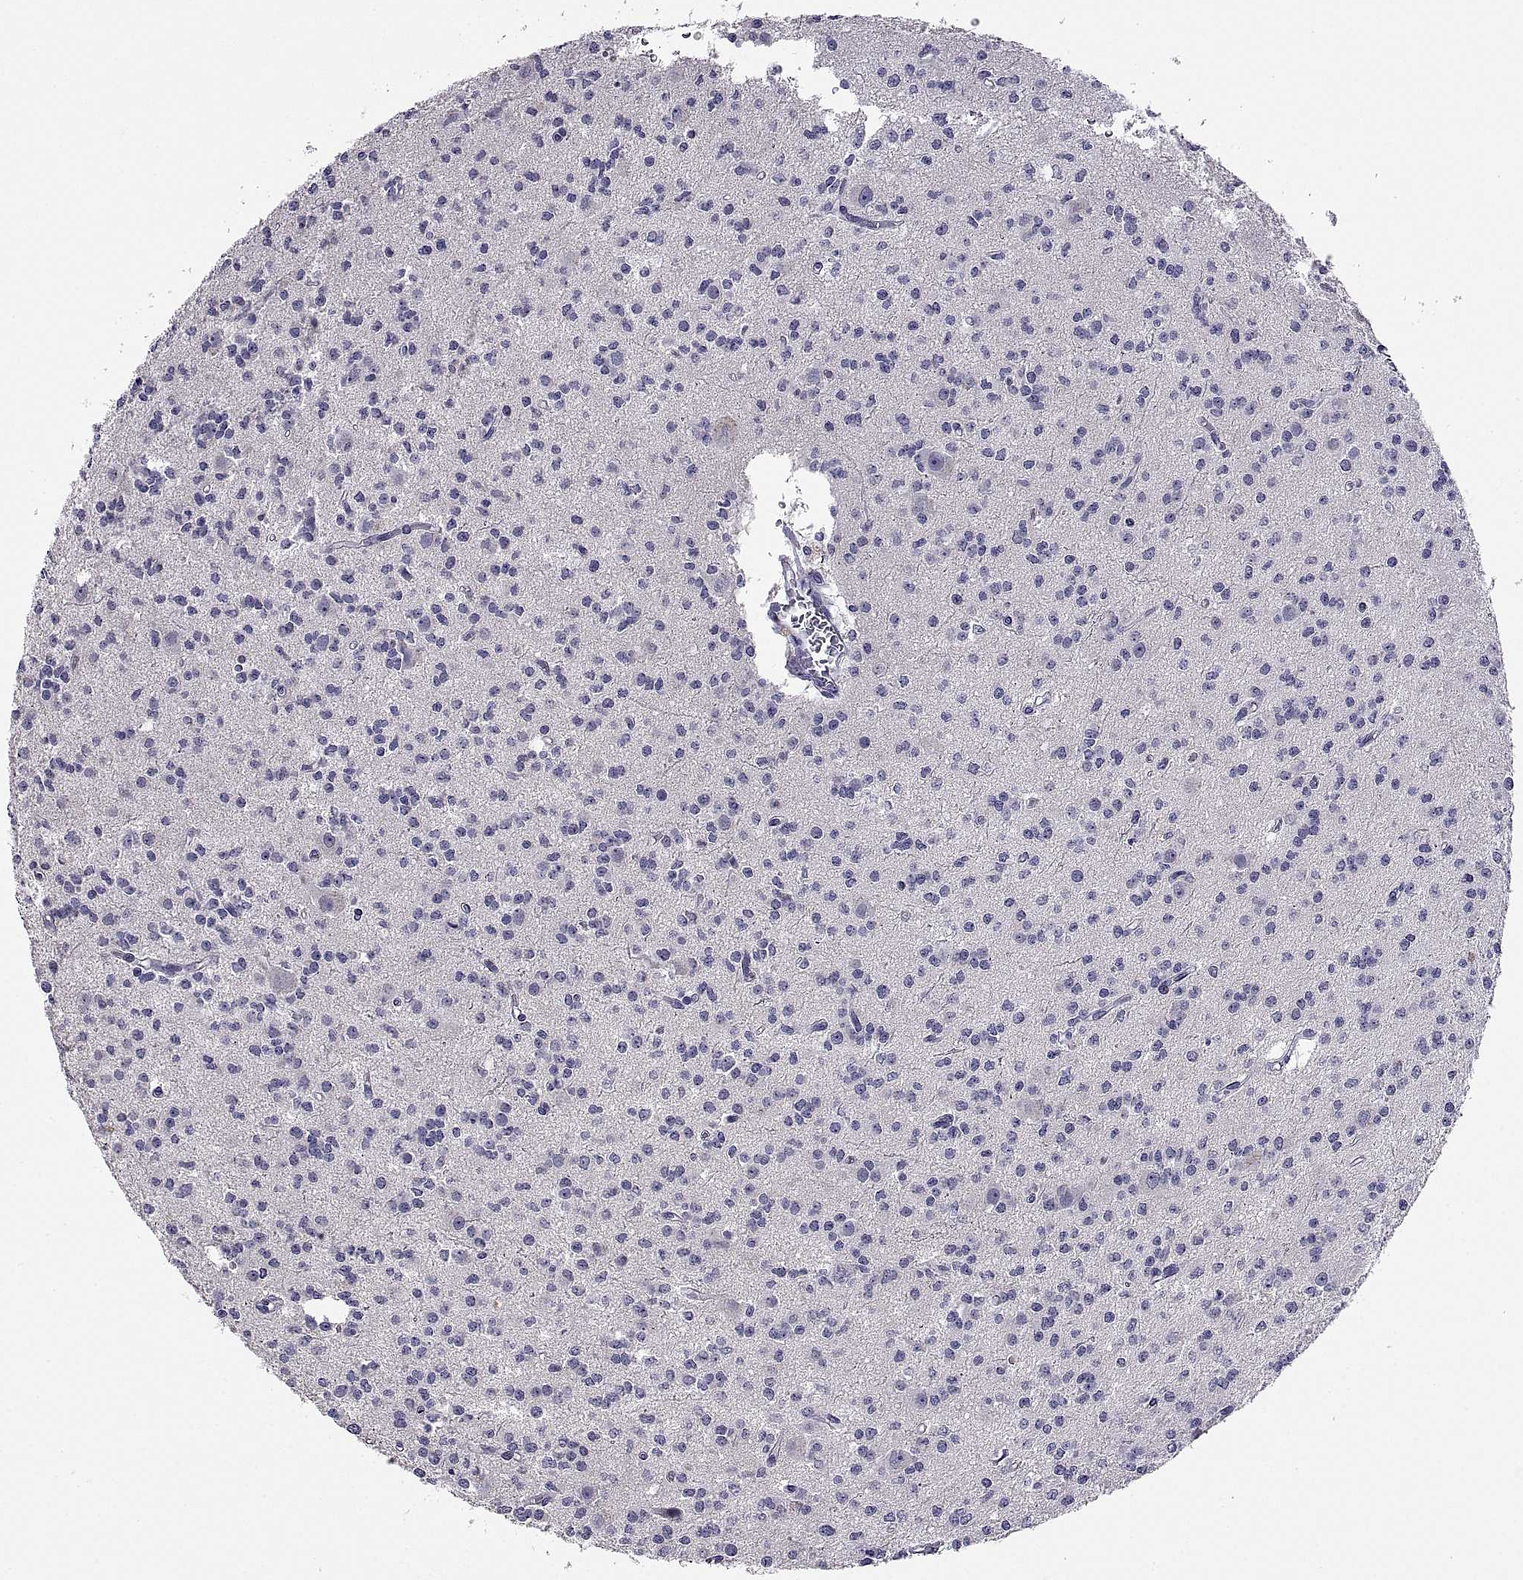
{"staining": {"intensity": "negative", "quantity": "none", "location": "none"}, "tissue": "glioma", "cell_type": "Tumor cells", "image_type": "cancer", "snomed": [{"axis": "morphology", "description": "Glioma, malignant, Low grade"}, {"axis": "topography", "description": "Brain"}], "caption": "Immunohistochemical staining of low-grade glioma (malignant) demonstrates no significant staining in tumor cells.", "gene": "MS4A1", "patient": {"sex": "male", "age": 27}}